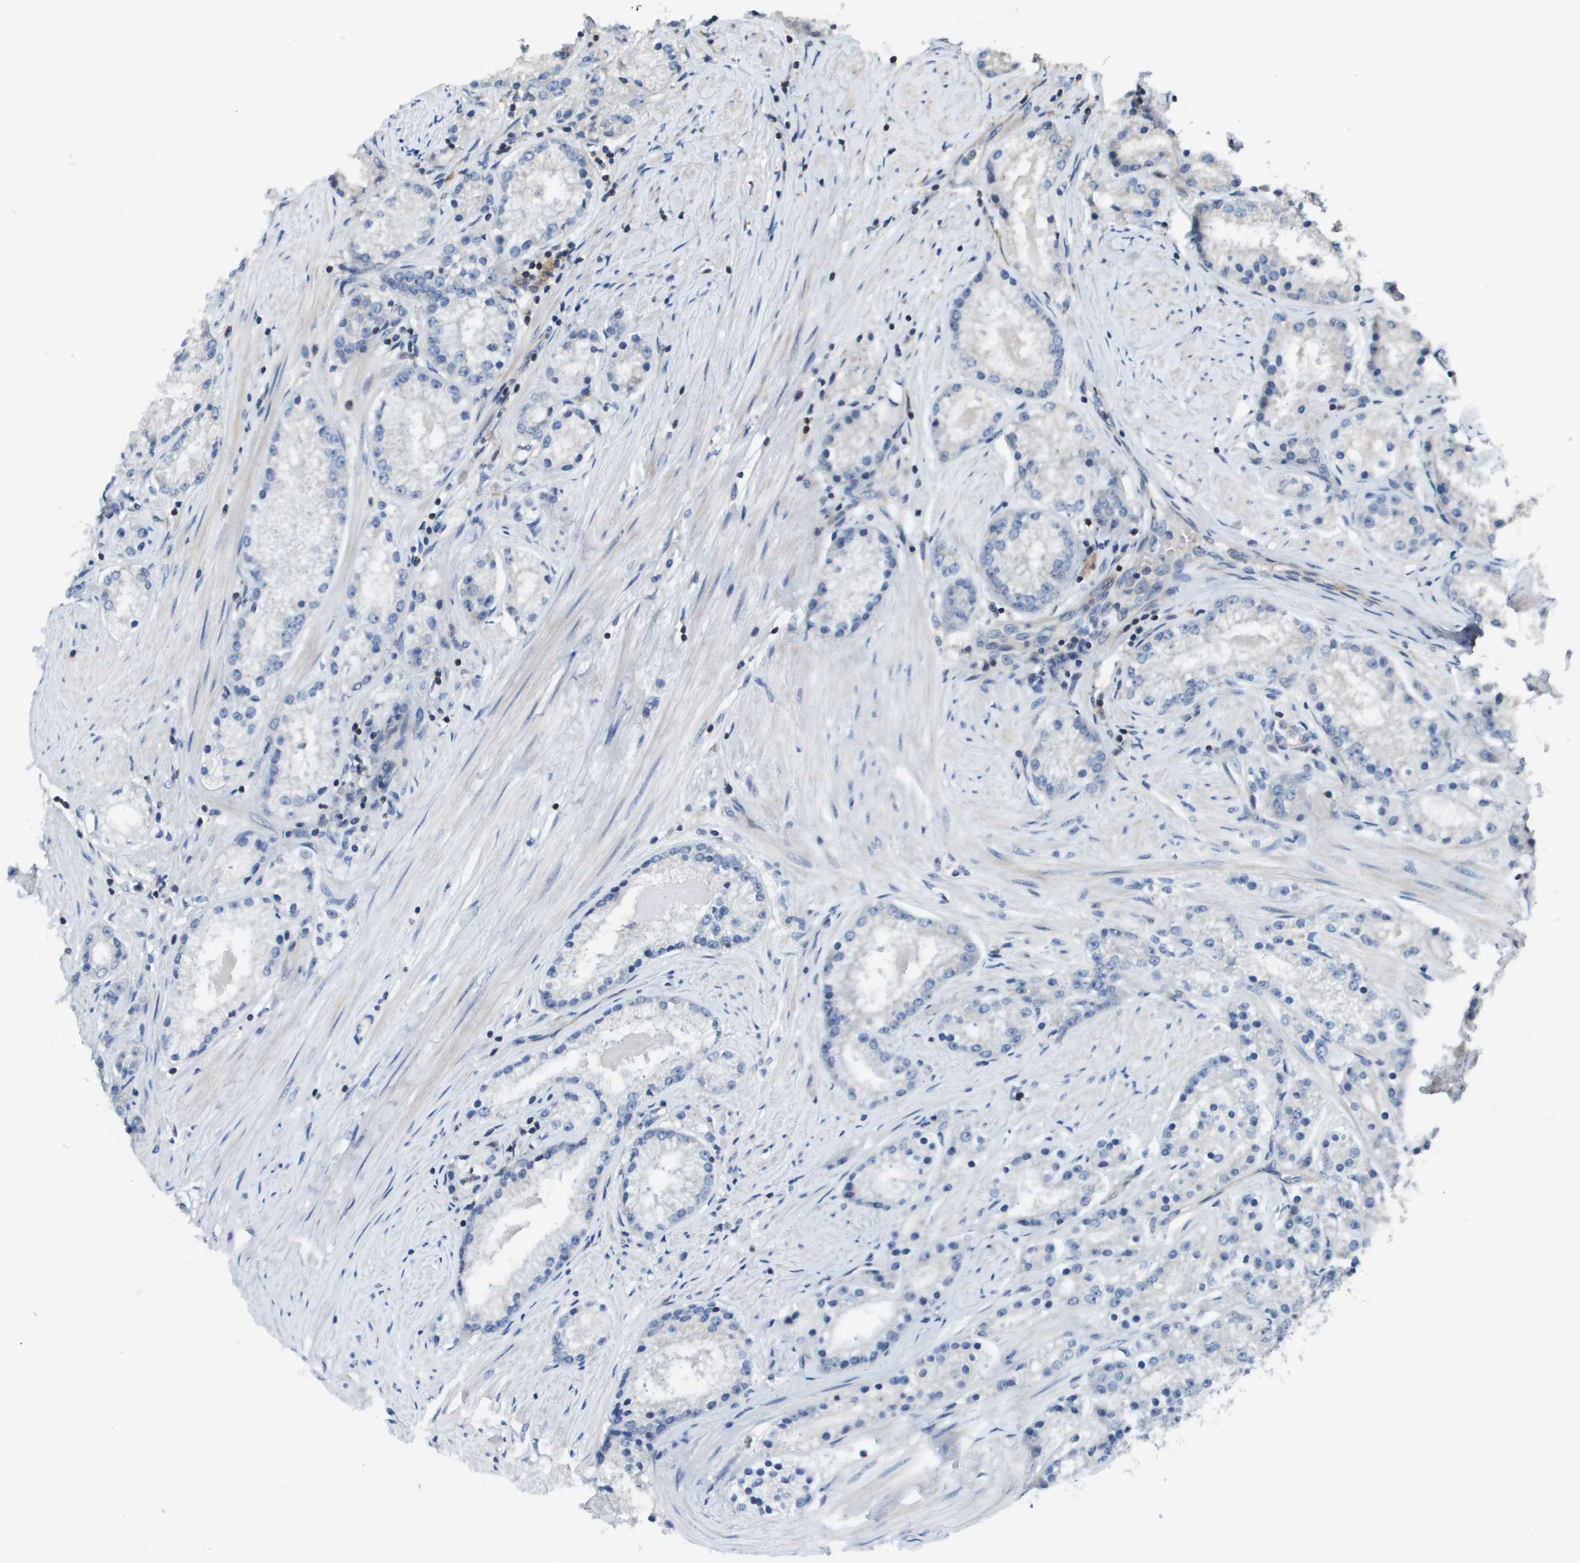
{"staining": {"intensity": "negative", "quantity": "none", "location": "none"}, "tissue": "prostate cancer", "cell_type": "Tumor cells", "image_type": "cancer", "snomed": [{"axis": "morphology", "description": "Adenocarcinoma, Low grade"}, {"axis": "topography", "description": "Prostate"}], "caption": "Adenocarcinoma (low-grade) (prostate) stained for a protein using immunohistochemistry (IHC) shows no staining tumor cells.", "gene": "SCN4B", "patient": {"sex": "male", "age": 63}}